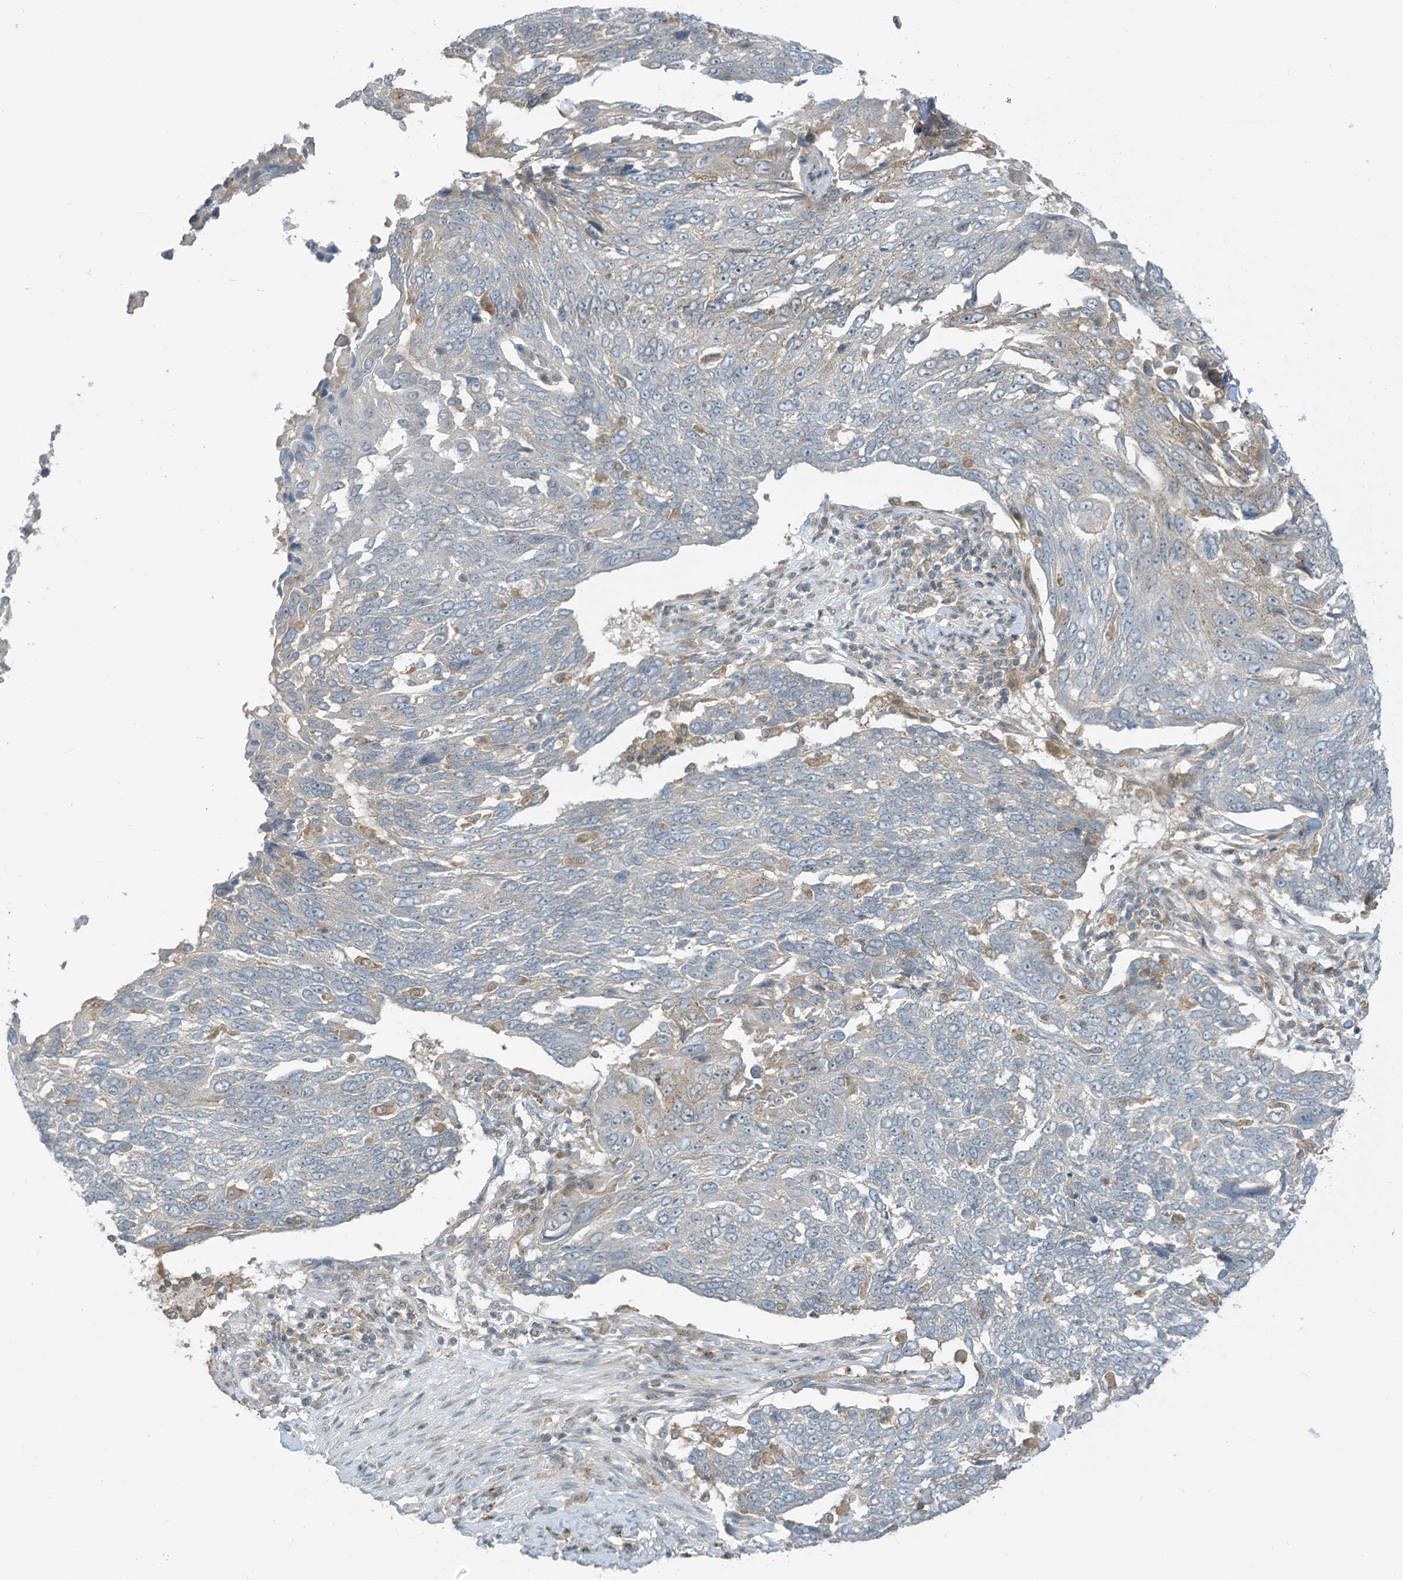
{"staining": {"intensity": "negative", "quantity": "none", "location": "none"}, "tissue": "lung cancer", "cell_type": "Tumor cells", "image_type": "cancer", "snomed": [{"axis": "morphology", "description": "Squamous cell carcinoma, NOS"}, {"axis": "topography", "description": "Lung"}], "caption": "A histopathology image of human lung cancer (squamous cell carcinoma) is negative for staining in tumor cells.", "gene": "PARVG", "patient": {"sex": "male", "age": 66}}